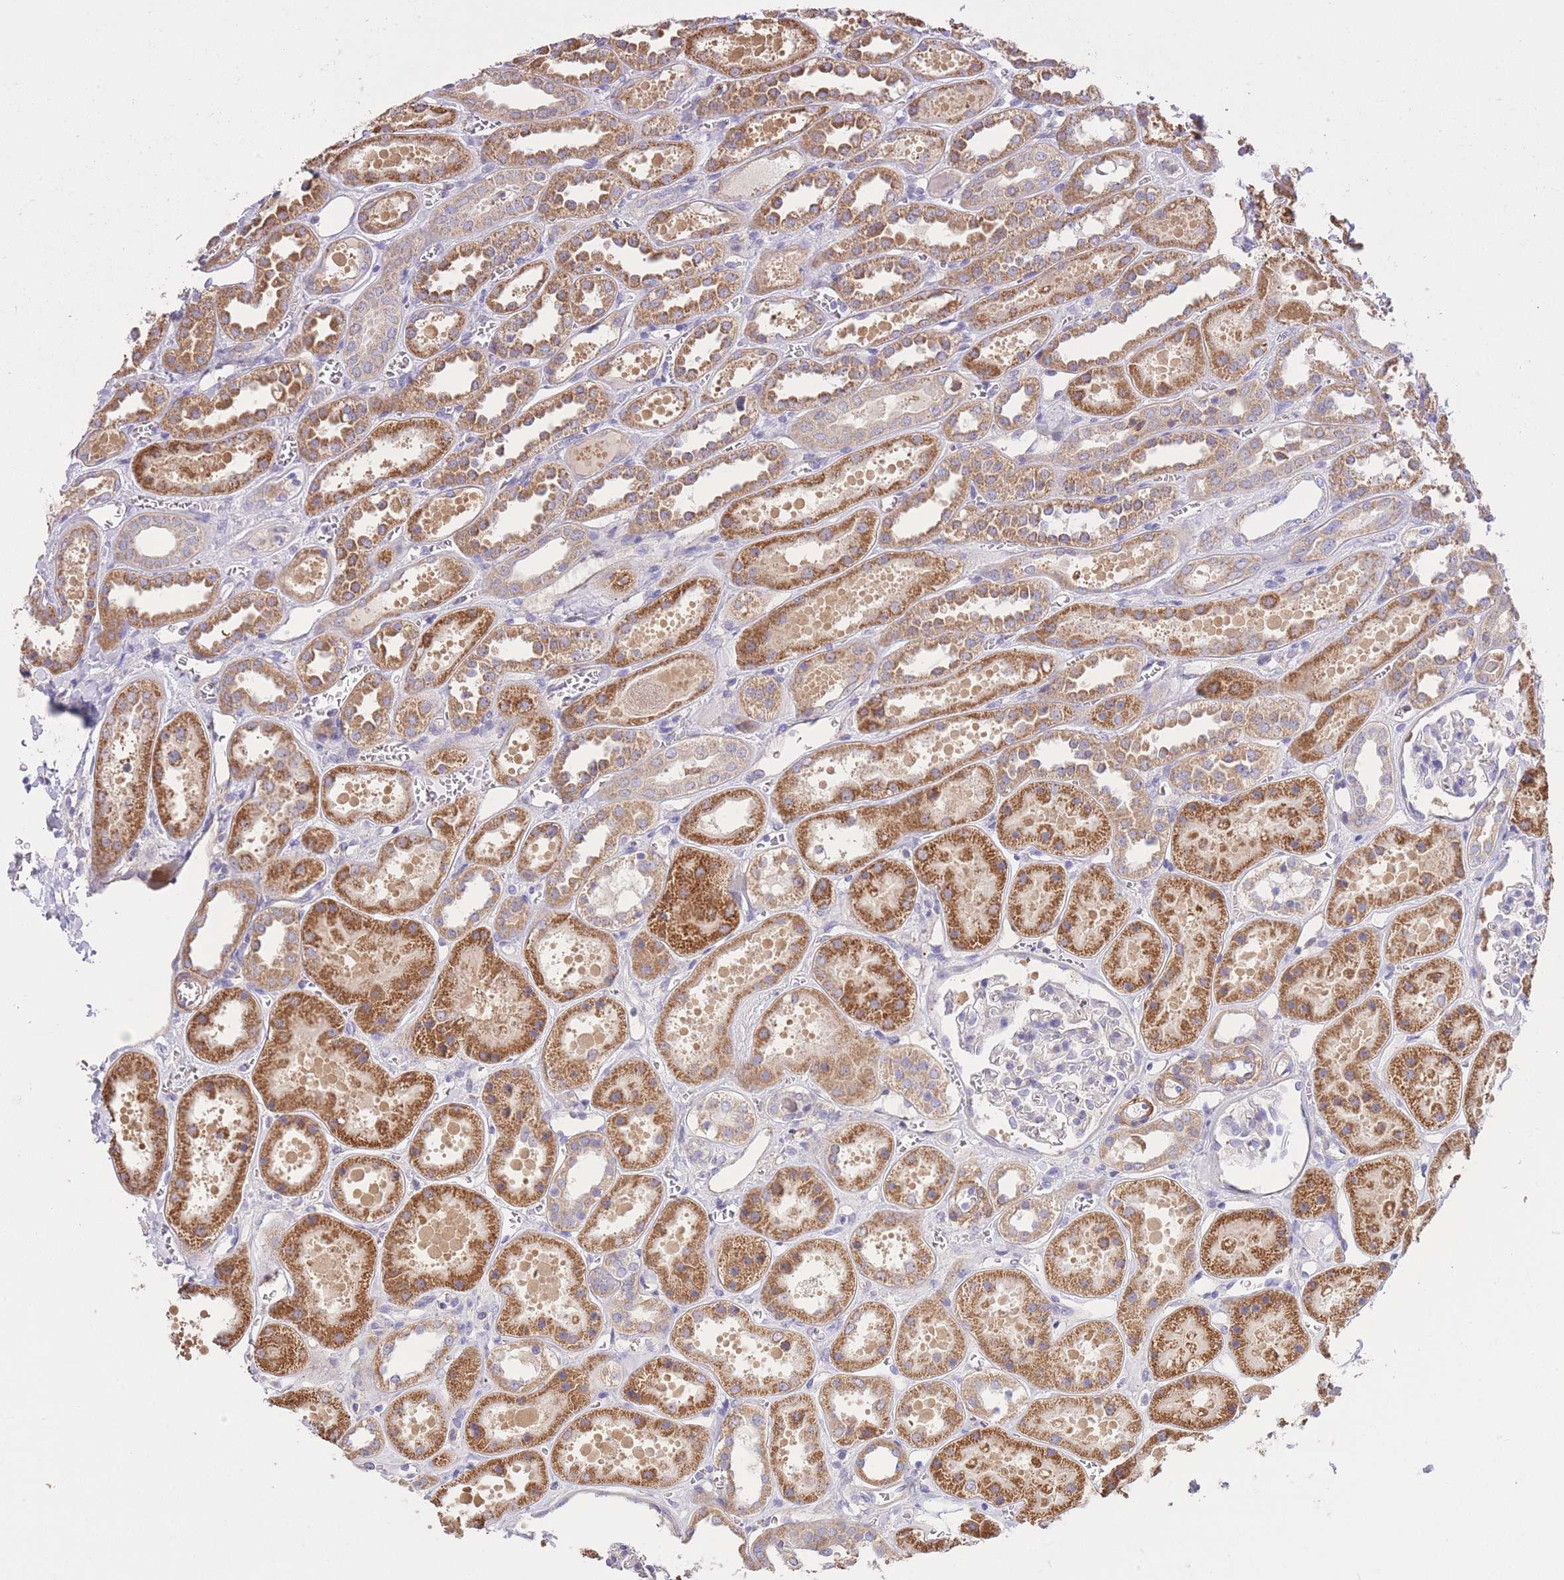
{"staining": {"intensity": "negative", "quantity": "none", "location": "none"}, "tissue": "kidney", "cell_type": "Cells in glomeruli", "image_type": "normal", "snomed": [{"axis": "morphology", "description": "Normal tissue, NOS"}, {"axis": "topography", "description": "Kidney"}], "caption": "DAB immunohistochemical staining of normal kidney shows no significant staining in cells in glomeruli. Brightfield microscopy of immunohistochemistry stained with DAB (3,3'-diaminobenzidine) (brown) and hematoxylin (blue), captured at high magnification.", "gene": "PGM1", "patient": {"sex": "female", "age": 41}}